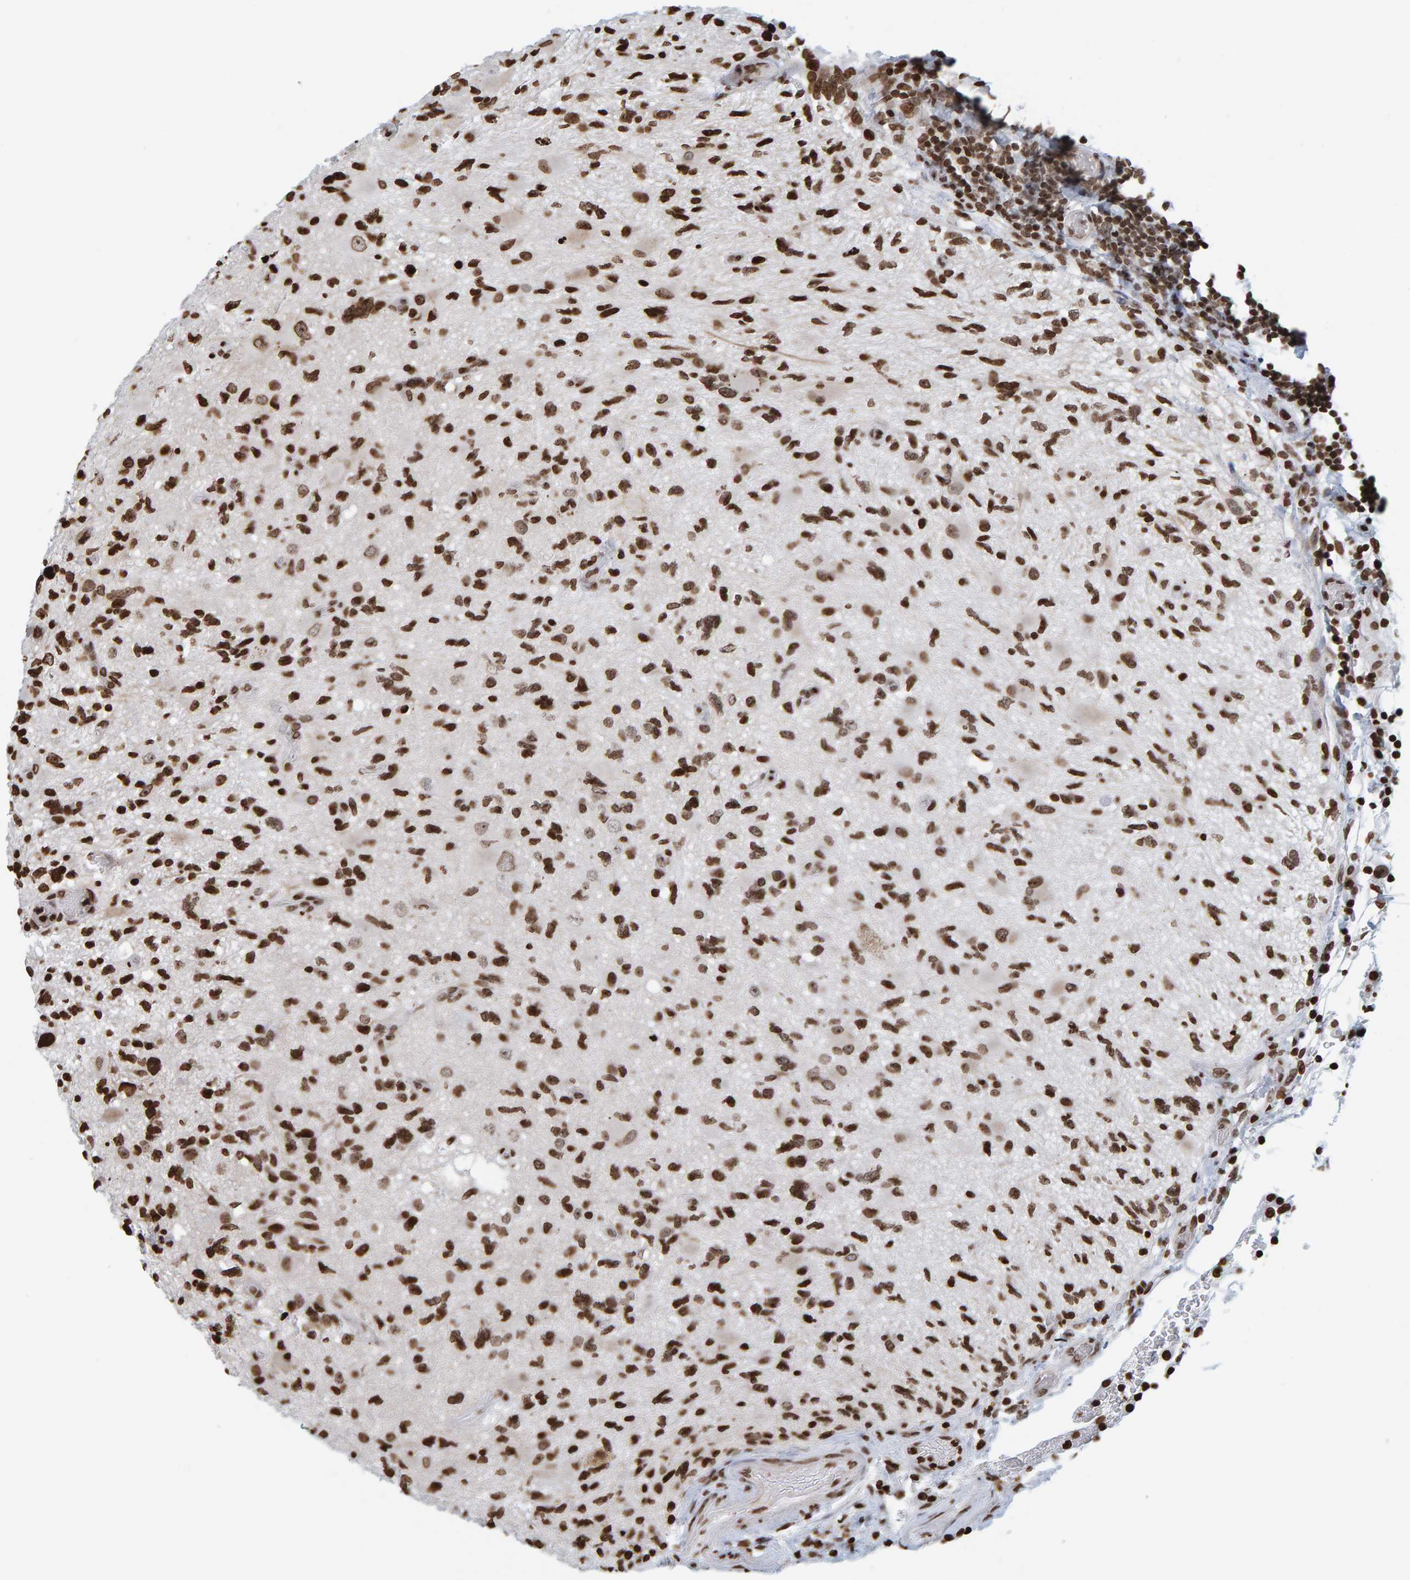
{"staining": {"intensity": "strong", "quantity": ">75%", "location": "nuclear"}, "tissue": "glioma", "cell_type": "Tumor cells", "image_type": "cancer", "snomed": [{"axis": "morphology", "description": "Glioma, malignant, High grade"}, {"axis": "topography", "description": "Brain"}], "caption": "Protein analysis of glioma tissue shows strong nuclear staining in approximately >75% of tumor cells.", "gene": "BRF2", "patient": {"sex": "male", "age": 33}}